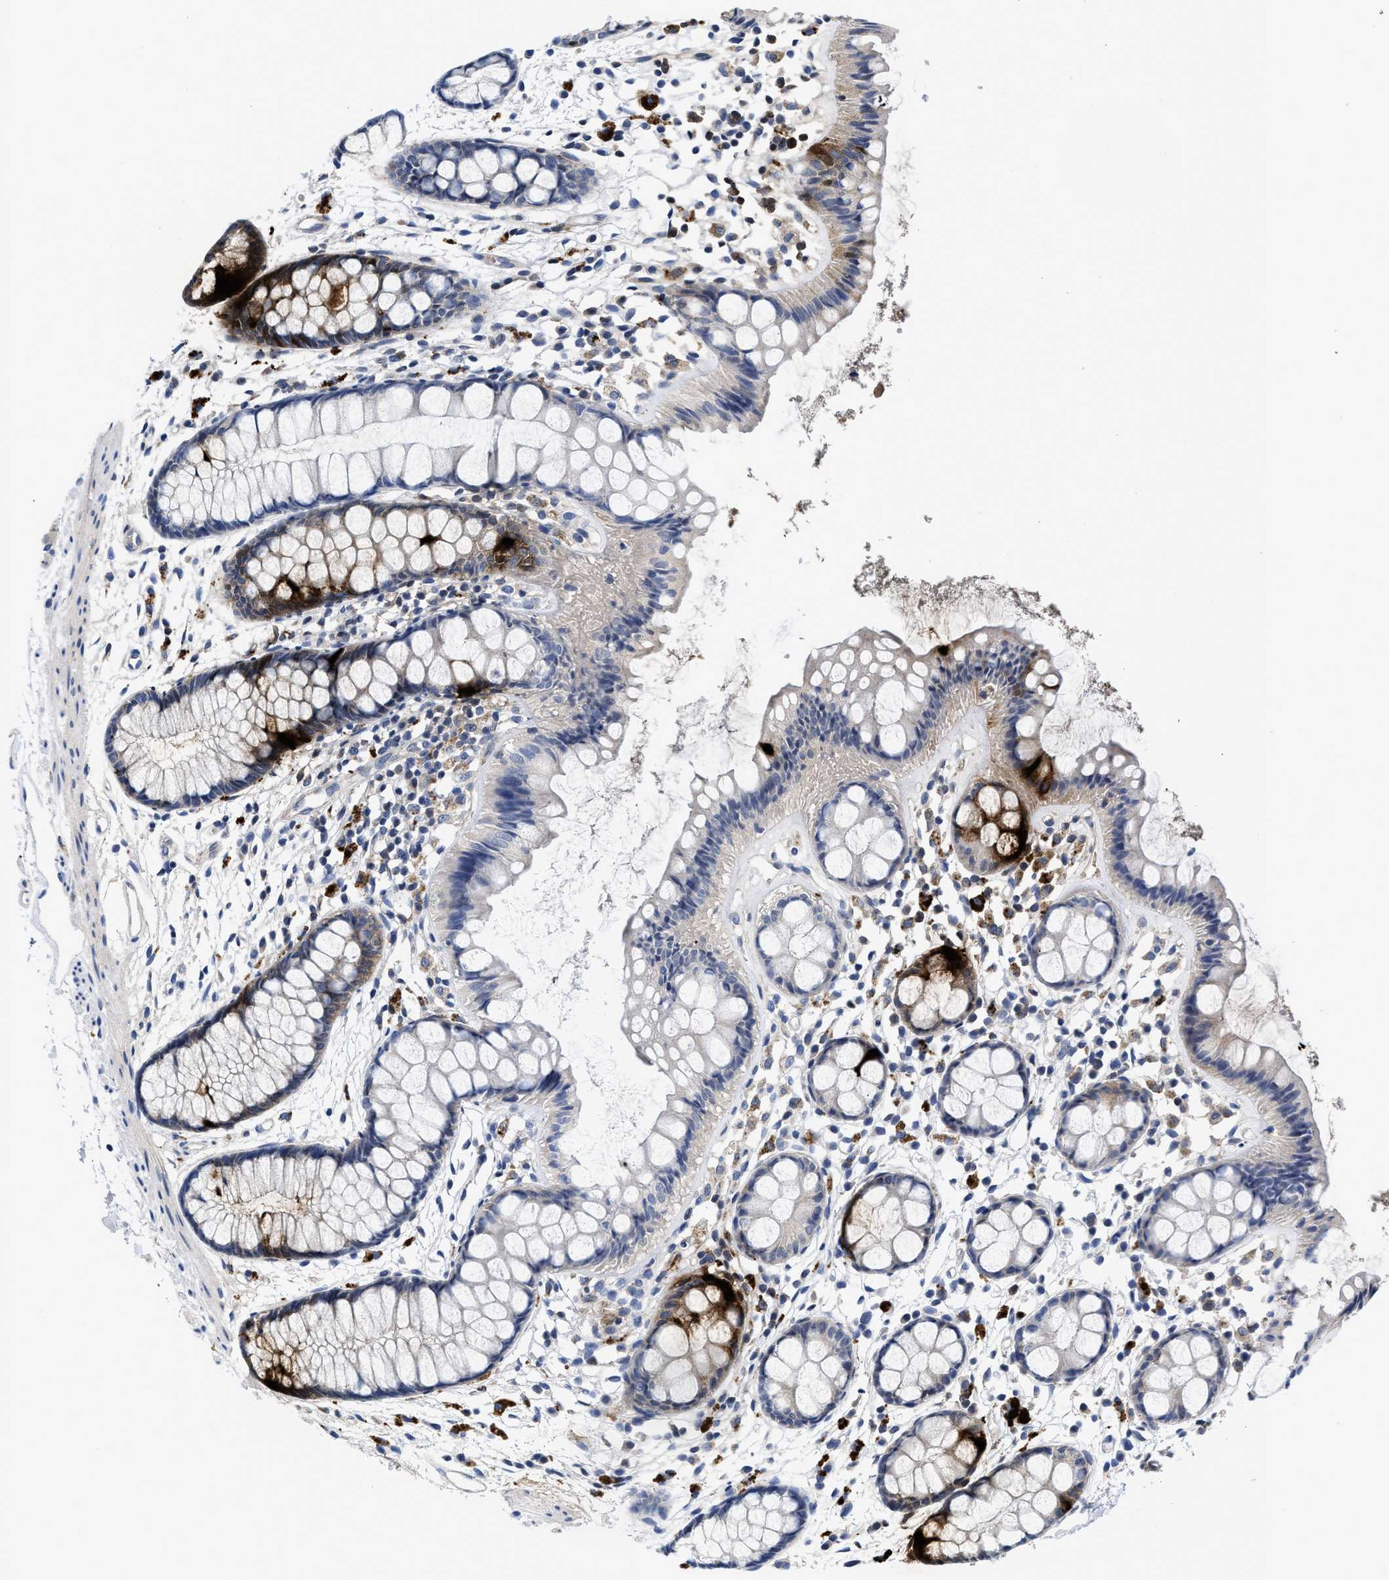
{"staining": {"intensity": "strong", "quantity": "<25%", "location": "cytoplasmic/membranous"}, "tissue": "rectum", "cell_type": "Glandular cells", "image_type": "normal", "snomed": [{"axis": "morphology", "description": "Normal tissue, NOS"}, {"axis": "topography", "description": "Rectum"}], "caption": "Immunohistochemical staining of benign human rectum reveals <25% levels of strong cytoplasmic/membranous protein staining in about <25% of glandular cells. The protein is stained brown, and the nuclei are stained in blue (DAB (3,3'-diaminobenzidine) IHC with brightfield microscopy, high magnification).", "gene": "PYY", "patient": {"sex": "female", "age": 66}}